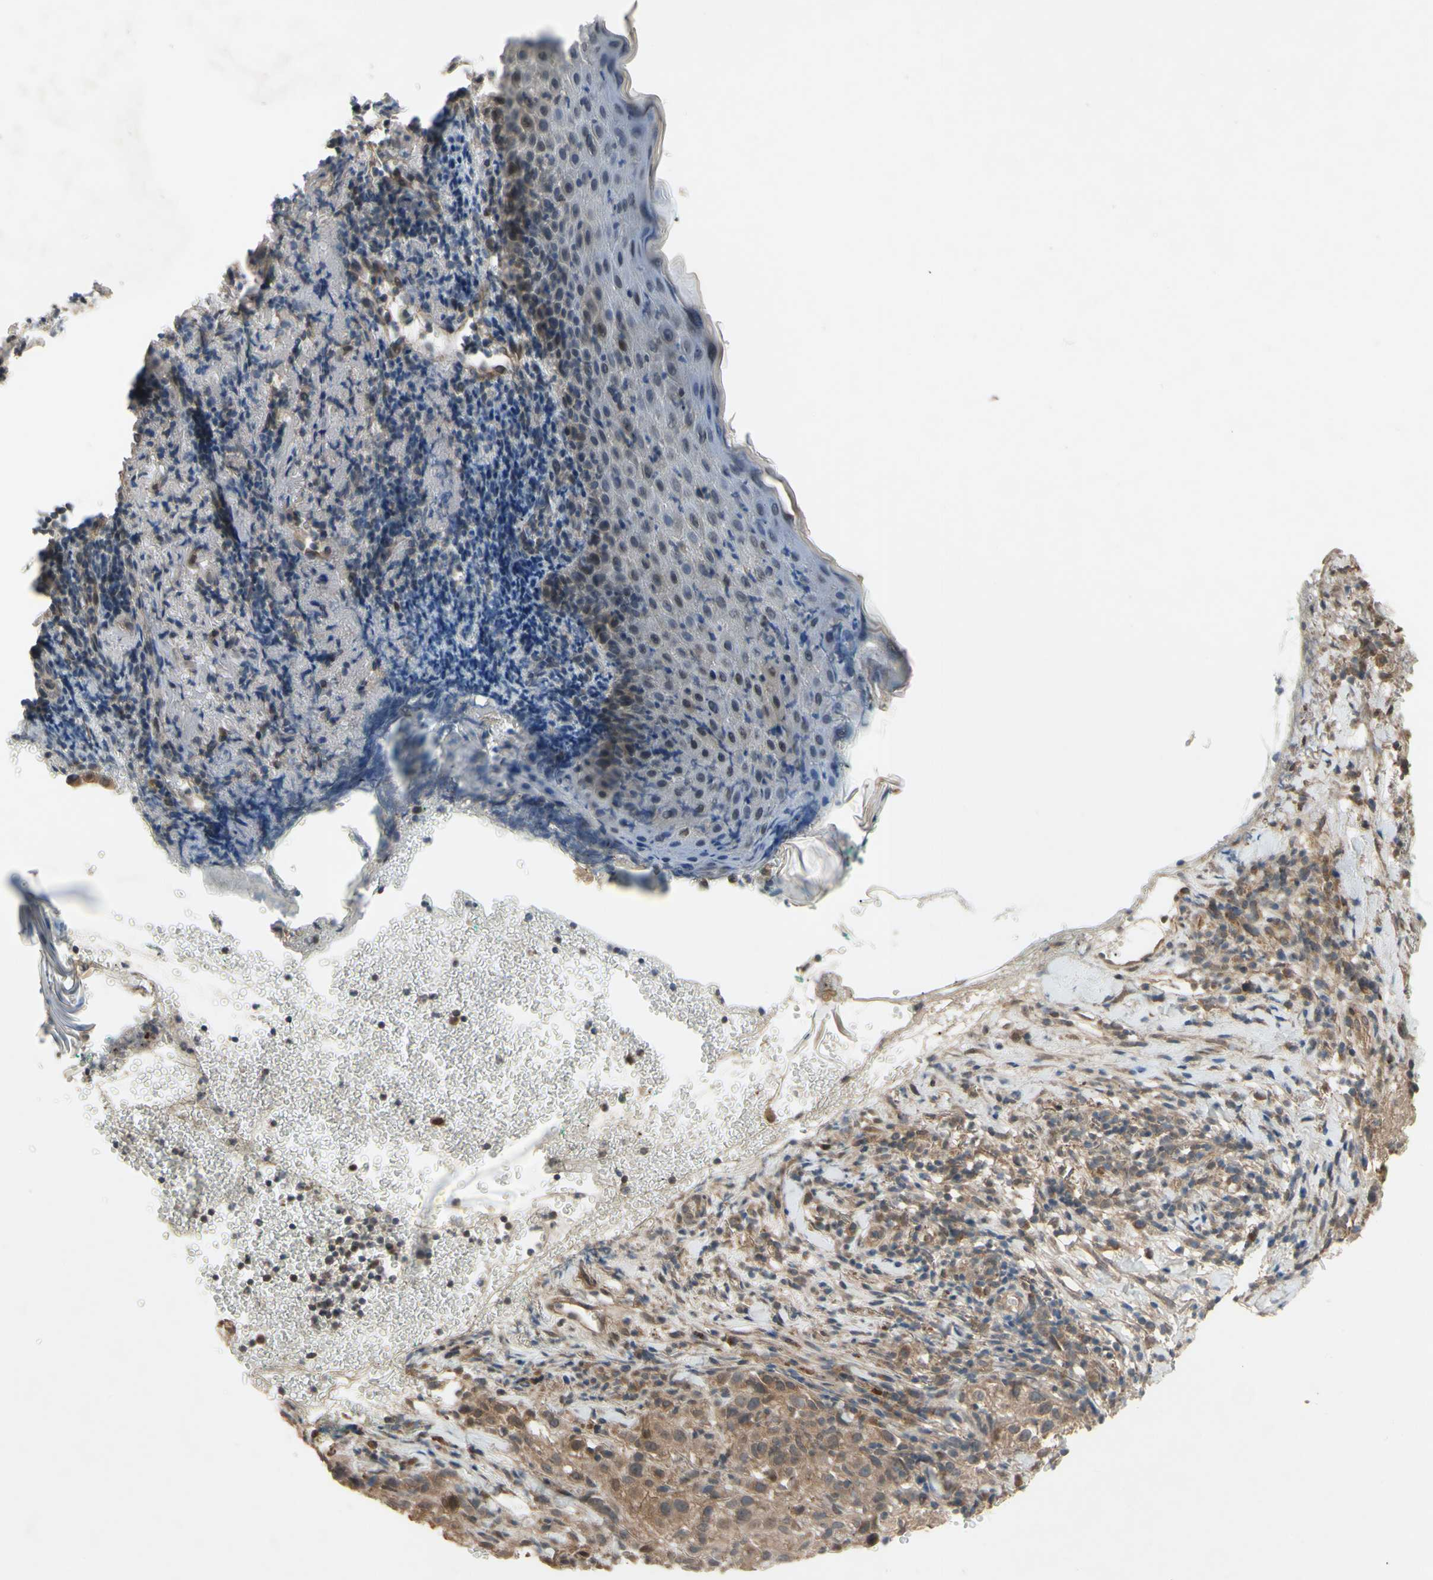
{"staining": {"intensity": "moderate", "quantity": ">75%", "location": "cytoplasmic/membranous"}, "tissue": "melanoma", "cell_type": "Tumor cells", "image_type": "cancer", "snomed": [{"axis": "morphology", "description": "Necrosis, NOS"}, {"axis": "morphology", "description": "Malignant melanoma, NOS"}, {"axis": "topography", "description": "Skin"}], "caption": "Malignant melanoma stained with a protein marker shows moderate staining in tumor cells.", "gene": "CD164", "patient": {"sex": "female", "age": 87}}